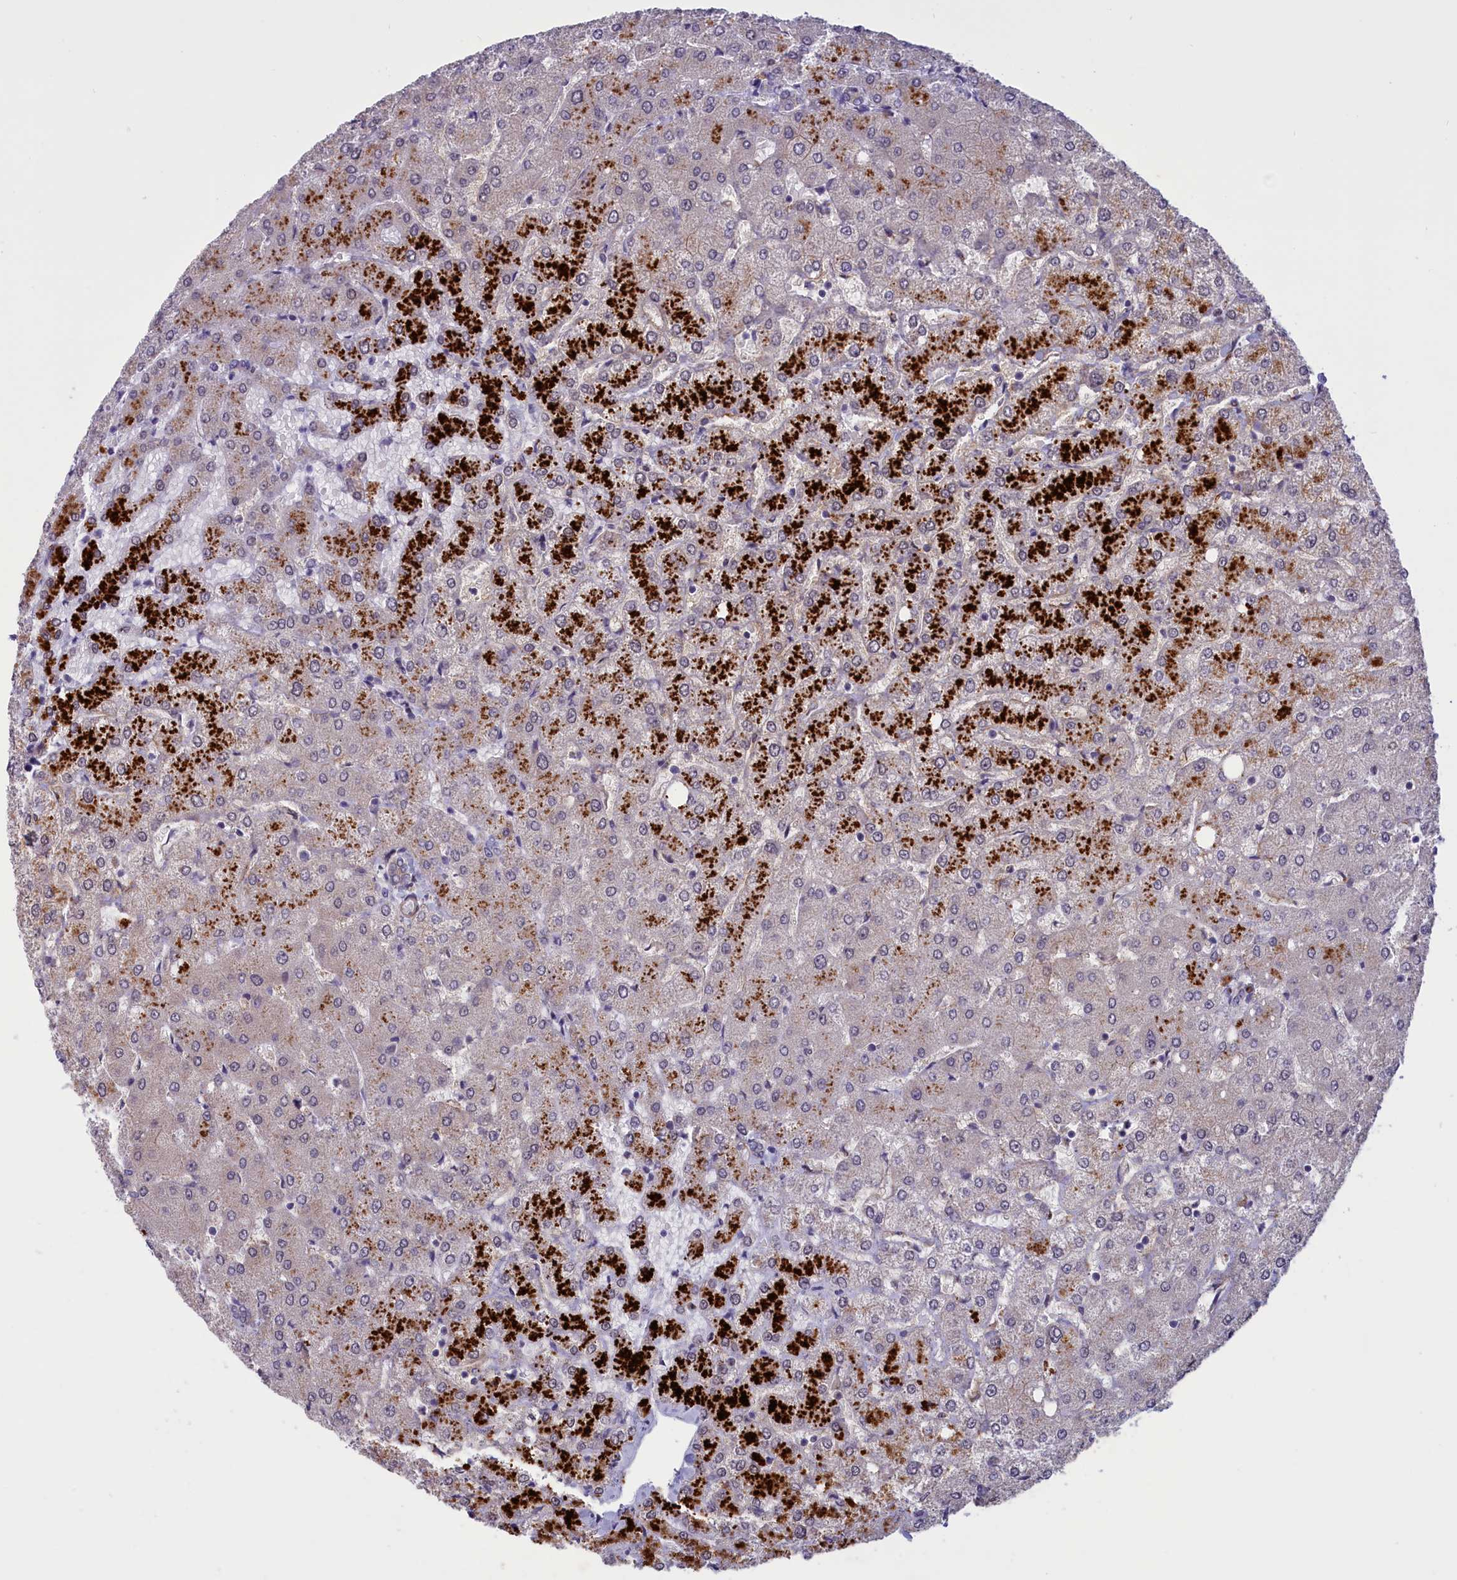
{"staining": {"intensity": "weak", "quantity": "25%-75%", "location": "cytoplasmic/membranous"}, "tissue": "liver", "cell_type": "Cholangiocytes", "image_type": "normal", "snomed": [{"axis": "morphology", "description": "Normal tissue, NOS"}, {"axis": "topography", "description": "Liver"}], "caption": "A high-resolution image shows immunohistochemistry (IHC) staining of normal liver, which reveals weak cytoplasmic/membranous expression in approximately 25%-75% of cholangiocytes. (DAB (3,3'-diaminobenzidine) = brown stain, brightfield microscopy at high magnification).", "gene": "CORO2A", "patient": {"sex": "female", "age": 54}}